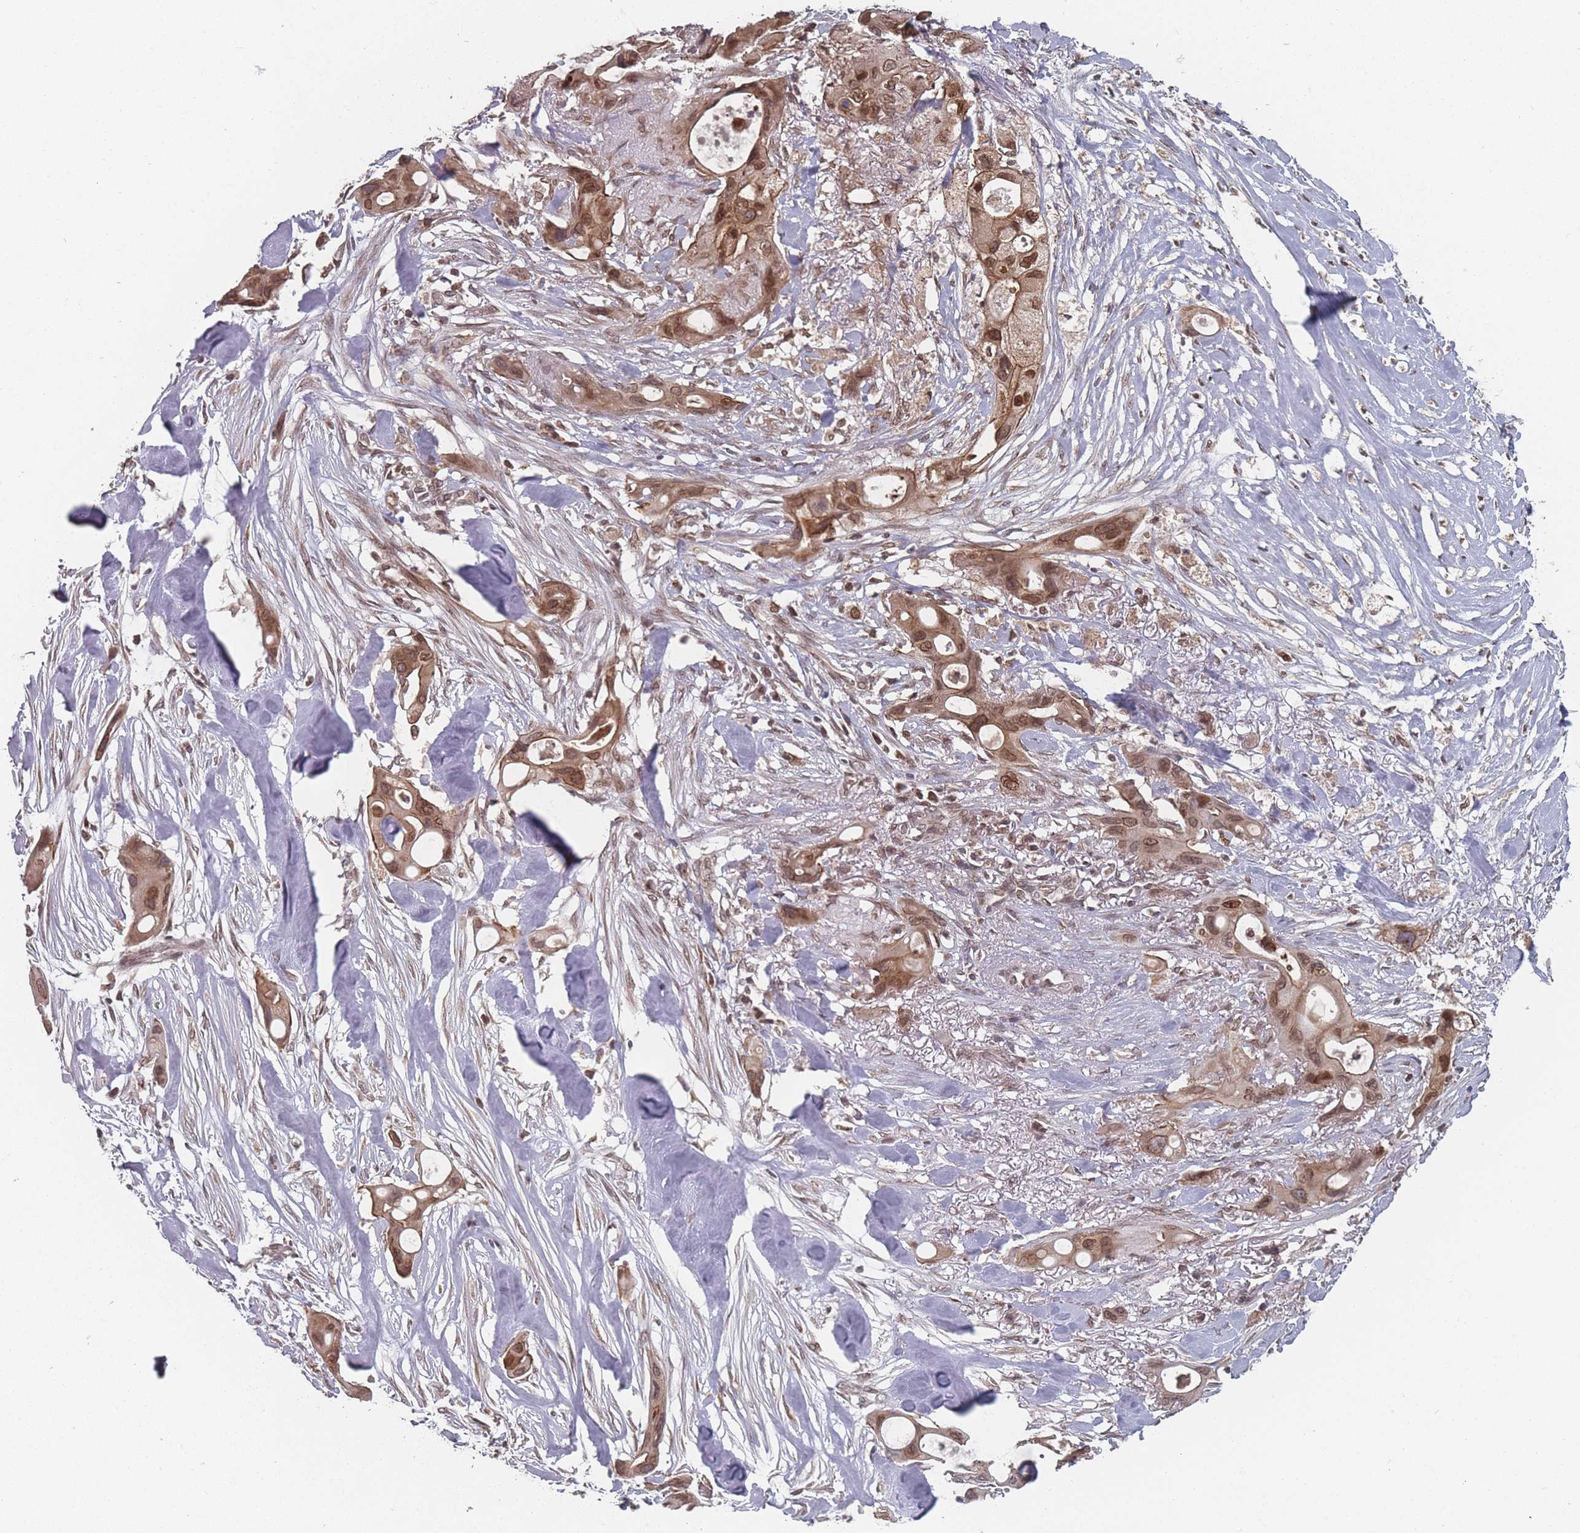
{"staining": {"intensity": "moderate", "quantity": ">75%", "location": "cytoplasmic/membranous,nuclear"}, "tissue": "ovarian cancer", "cell_type": "Tumor cells", "image_type": "cancer", "snomed": [{"axis": "morphology", "description": "Cystadenocarcinoma, mucinous, NOS"}, {"axis": "topography", "description": "Ovary"}], "caption": "Immunohistochemistry (IHC) micrograph of neoplastic tissue: human ovarian cancer stained using IHC shows medium levels of moderate protein expression localized specifically in the cytoplasmic/membranous and nuclear of tumor cells, appearing as a cytoplasmic/membranous and nuclear brown color.", "gene": "TBC1D25", "patient": {"sex": "female", "age": 70}}